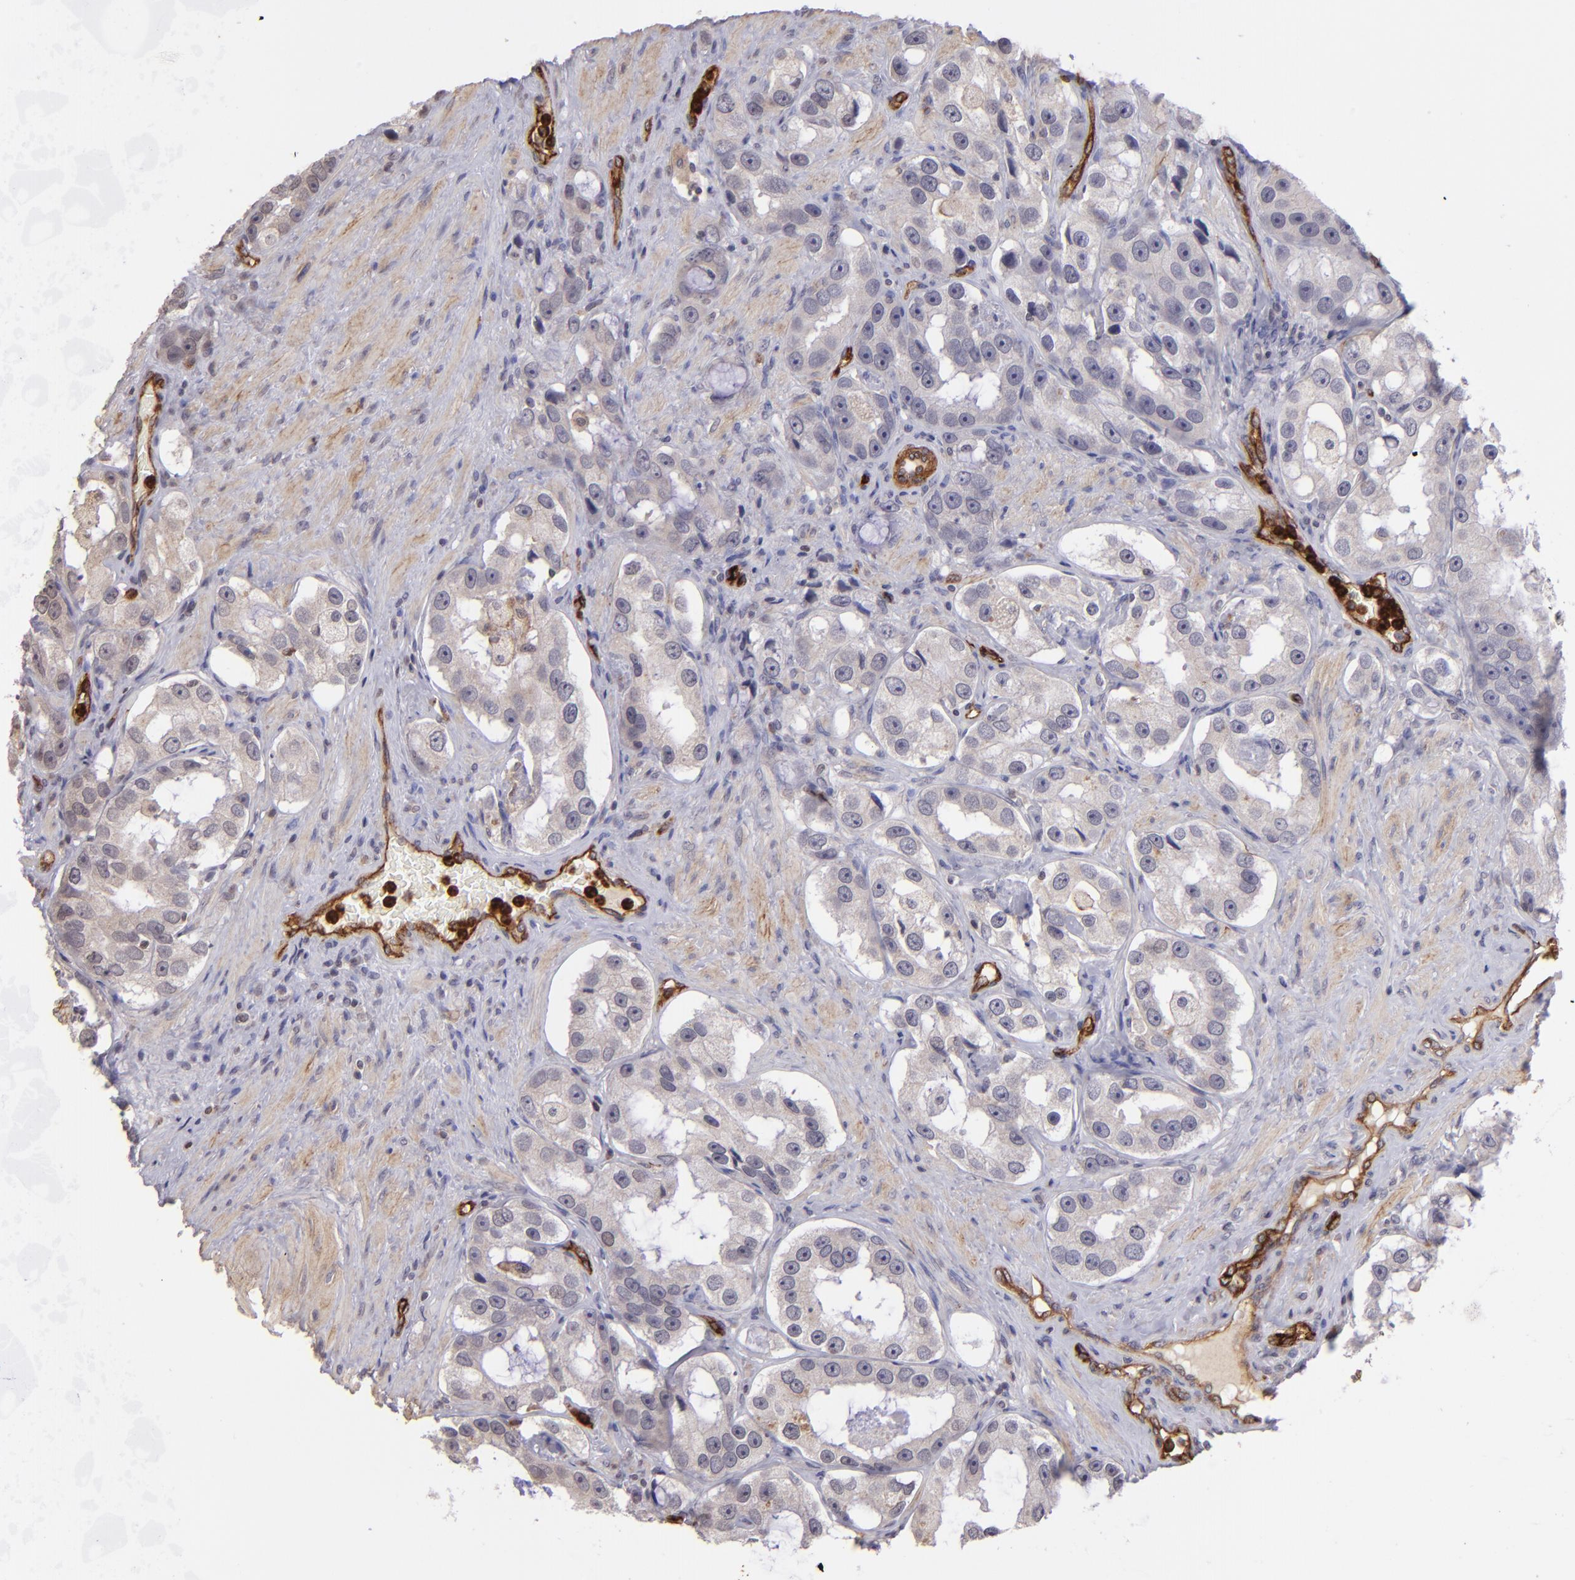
{"staining": {"intensity": "negative", "quantity": "none", "location": "none"}, "tissue": "prostate cancer", "cell_type": "Tumor cells", "image_type": "cancer", "snomed": [{"axis": "morphology", "description": "Adenocarcinoma, High grade"}, {"axis": "topography", "description": "Prostate"}], "caption": "Tumor cells show no significant positivity in prostate cancer (adenocarcinoma (high-grade)). (DAB (3,3'-diaminobenzidine) immunohistochemistry (IHC) visualized using brightfield microscopy, high magnification).", "gene": "DYSF", "patient": {"sex": "male", "age": 63}}